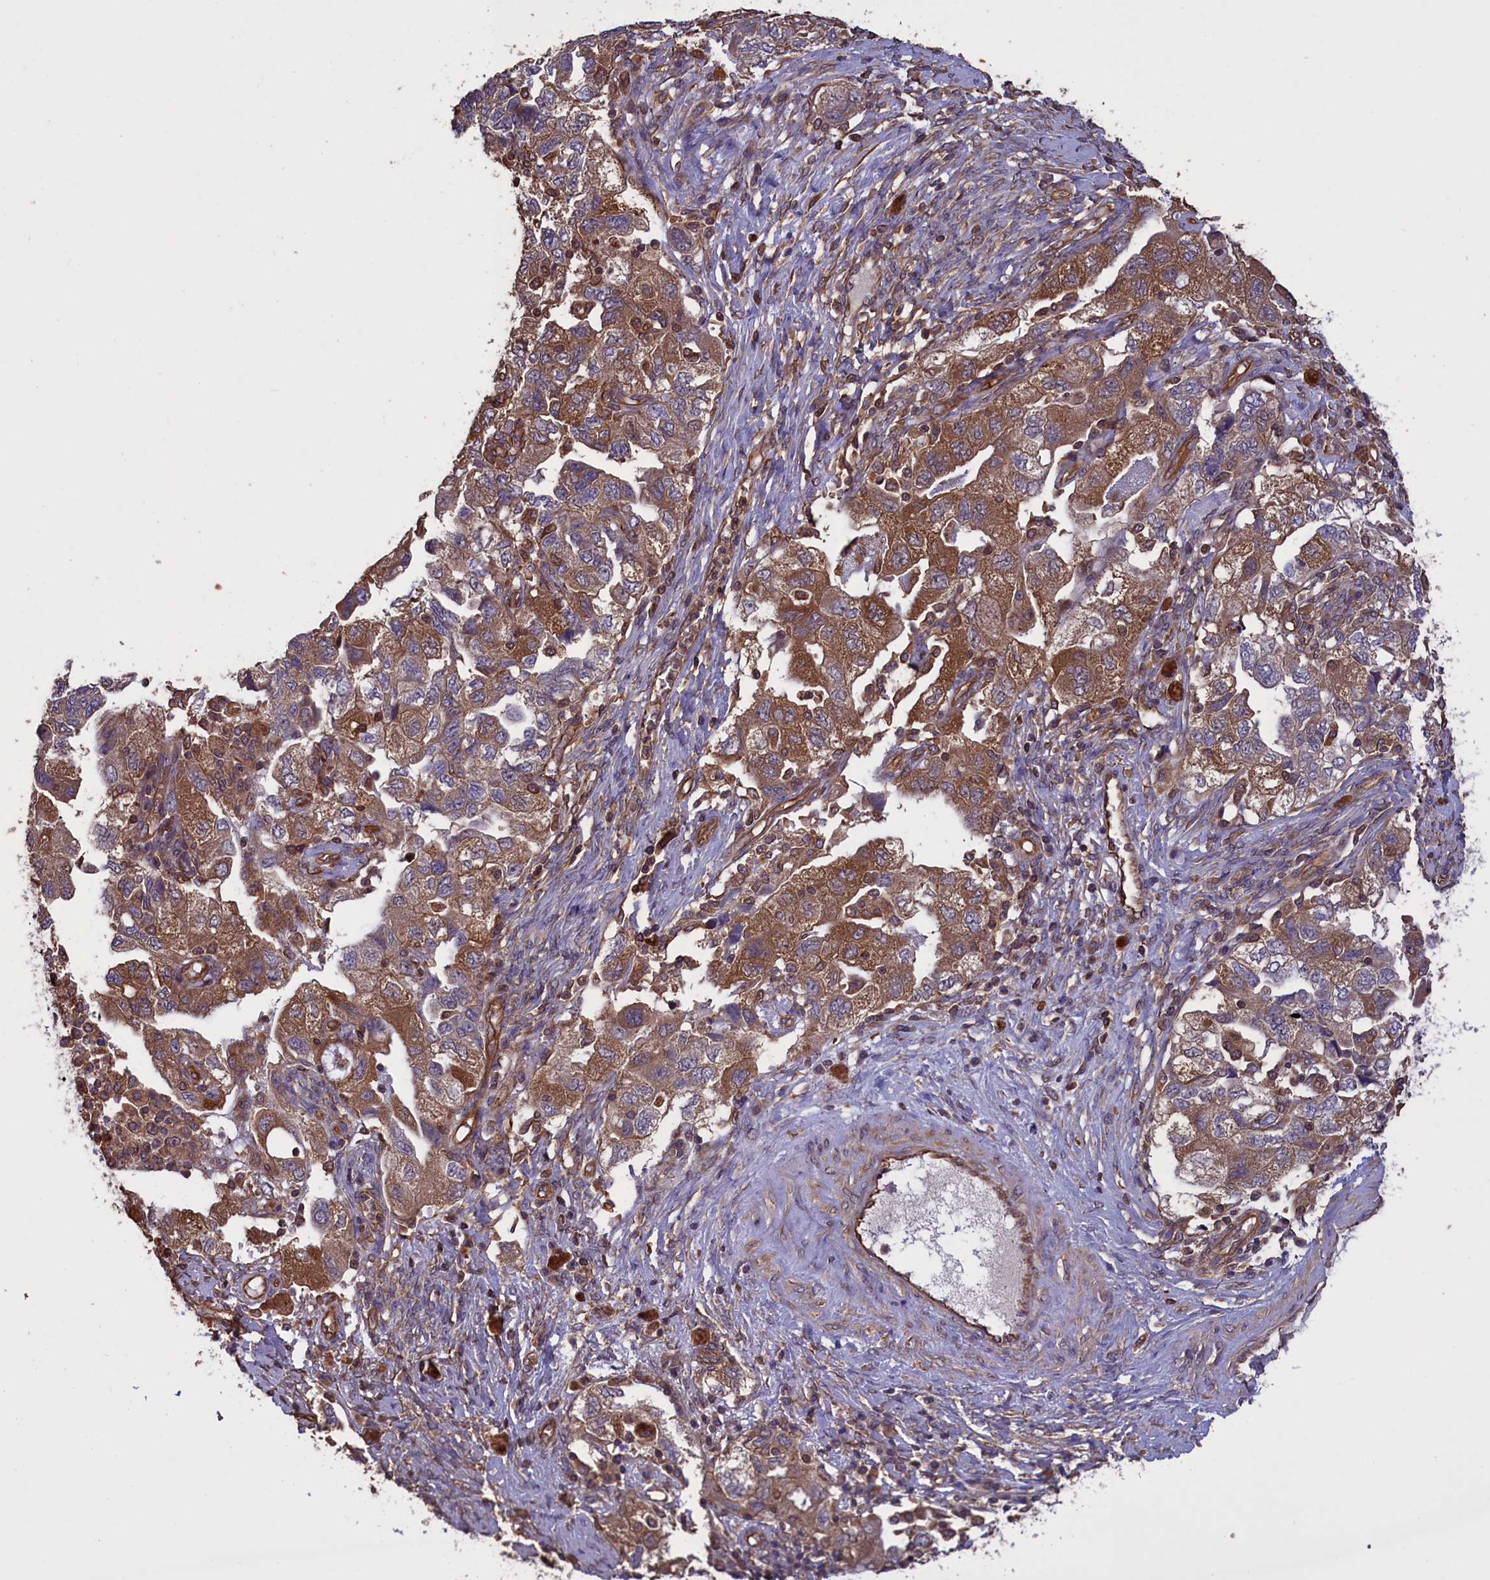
{"staining": {"intensity": "moderate", "quantity": "25%-75%", "location": "cytoplasmic/membranous"}, "tissue": "ovarian cancer", "cell_type": "Tumor cells", "image_type": "cancer", "snomed": [{"axis": "morphology", "description": "Carcinoma, NOS"}, {"axis": "morphology", "description": "Cystadenocarcinoma, serous, NOS"}, {"axis": "topography", "description": "Ovary"}], "caption": "Ovarian carcinoma stained for a protein demonstrates moderate cytoplasmic/membranous positivity in tumor cells. Ihc stains the protein of interest in brown and the nuclei are stained blue.", "gene": "DAPK3", "patient": {"sex": "female", "age": 69}}